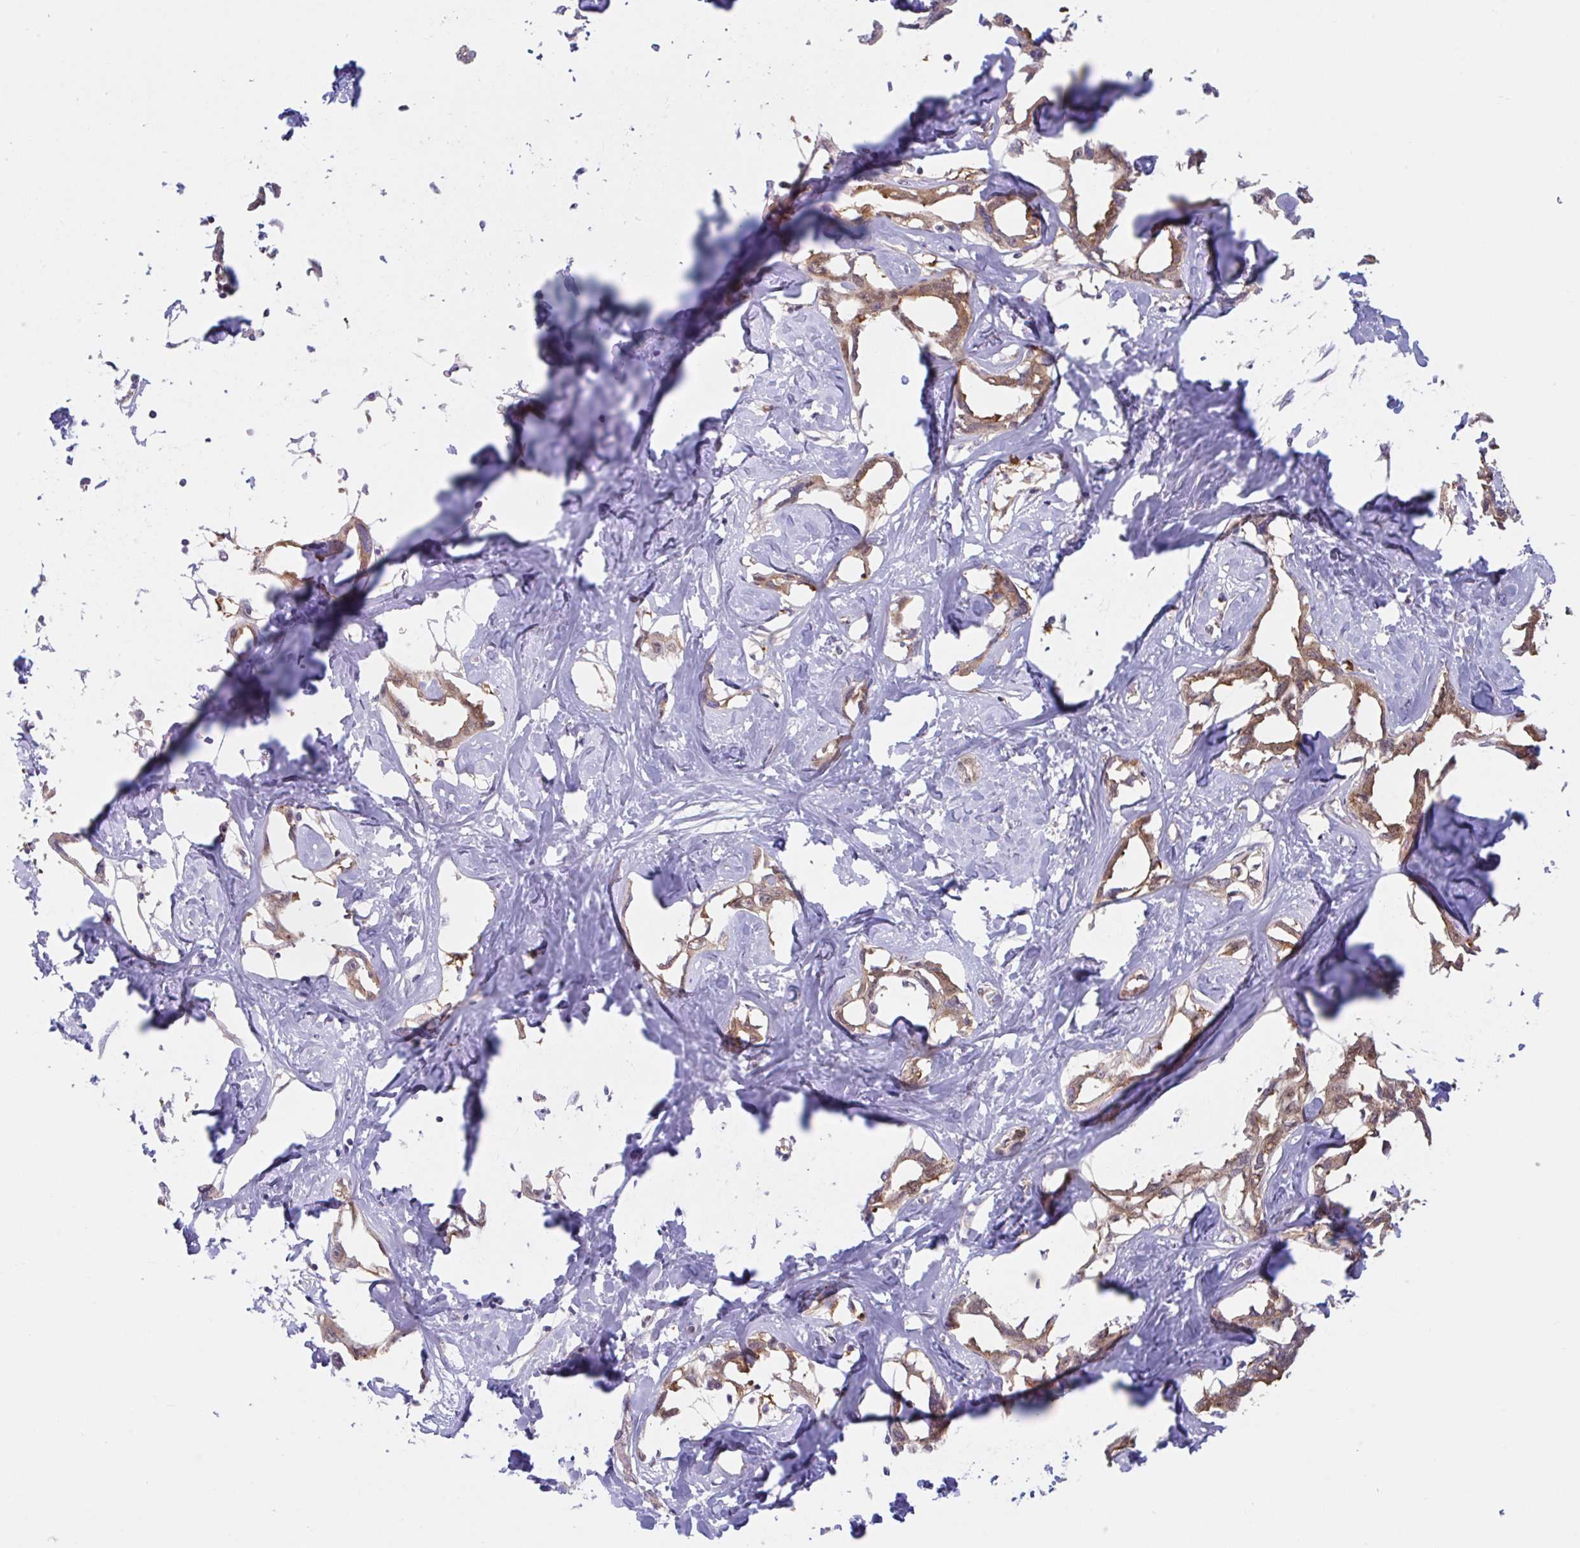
{"staining": {"intensity": "moderate", "quantity": ">75%", "location": "cytoplasmic/membranous,nuclear"}, "tissue": "liver cancer", "cell_type": "Tumor cells", "image_type": "cancer", "snomed": [{"axis": "morphology", "description": "Cholangiocarcinoma"}, {"axis": "topography", "description": "Liver"}], "caption": "Immunohistochemistry (IHC) photomicrograph of neoplastic tissue: human liver cancer (cholangiocarcinoma) stained using immunohistochemistry demonstrates medium levels of moderate protein expression localized specifically in the cytoplasmic/membranous and nuclear of tumor cells, appearing as a cytoplasmic/membranous and nuclear brown color.", "gene": "LMNTD2", "patient": {"sex": "male", "age": 59}}